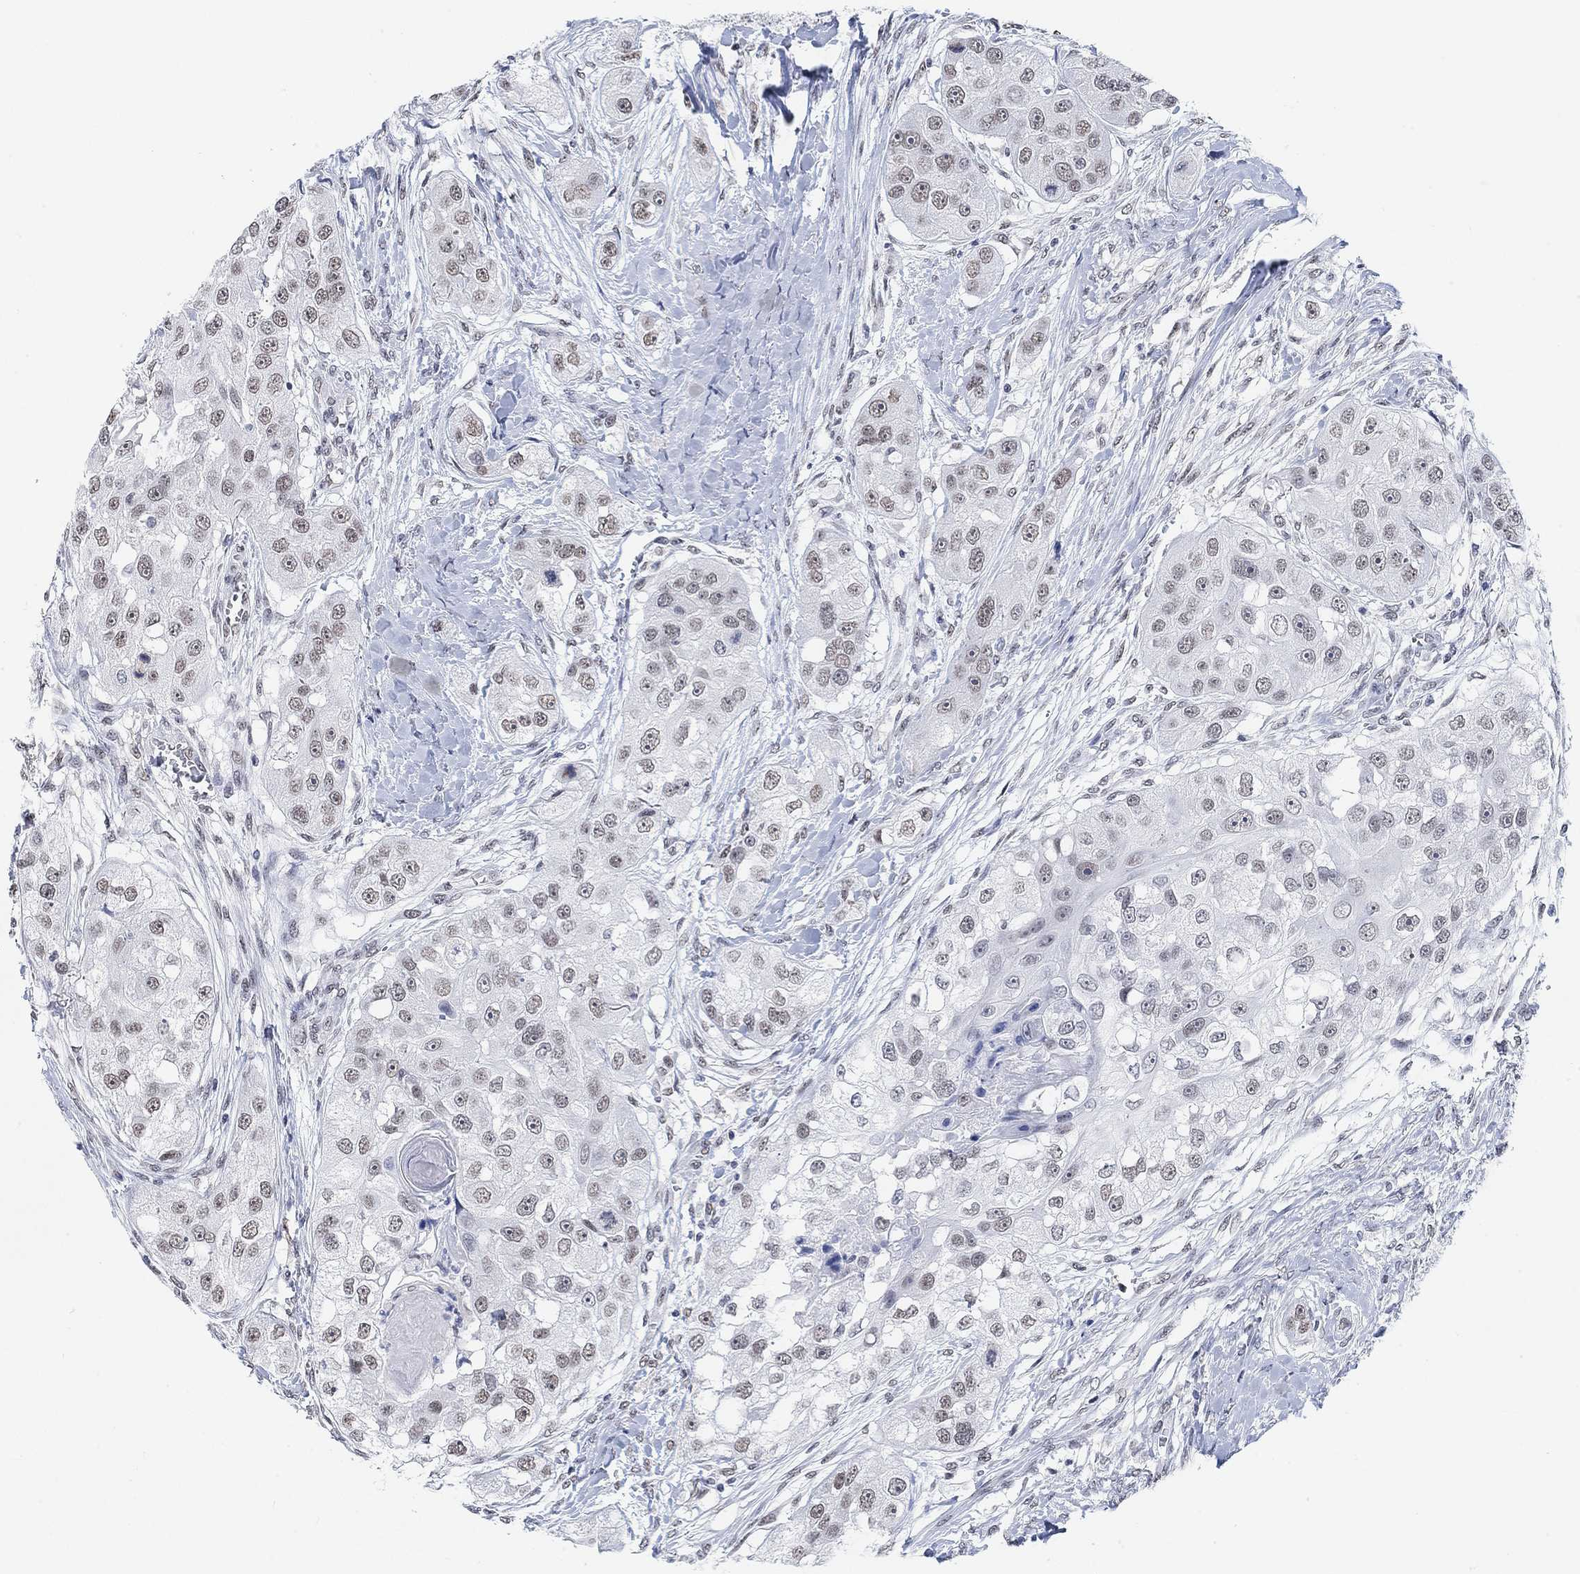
{"staining": {"intensity": "weak", "quantity": "25%-75%", "location": "nuclear"}, "tissue": "head and neck cancer", "cell_type": "Tumor cells", "image_type": "cancer", "snomed": [{"axis": "morphology", "description": "Normal tissue, NOS"}, {"axis": "morphology", "description": "Squamous cell carcinoma, NOS"}, {"axis": "topography", "description": "Skeletal muscle"}, {"axis": "topography", "description": "Head-Neck"}], "caption": "Head and neck squamous cell carcinoma was stained to show a protein in brown. There is low levels of weak nuclear expression in about 25%-75% of tumor cells.", "gene": "PURG", "patient": {"sex": "male", "age": 51}}